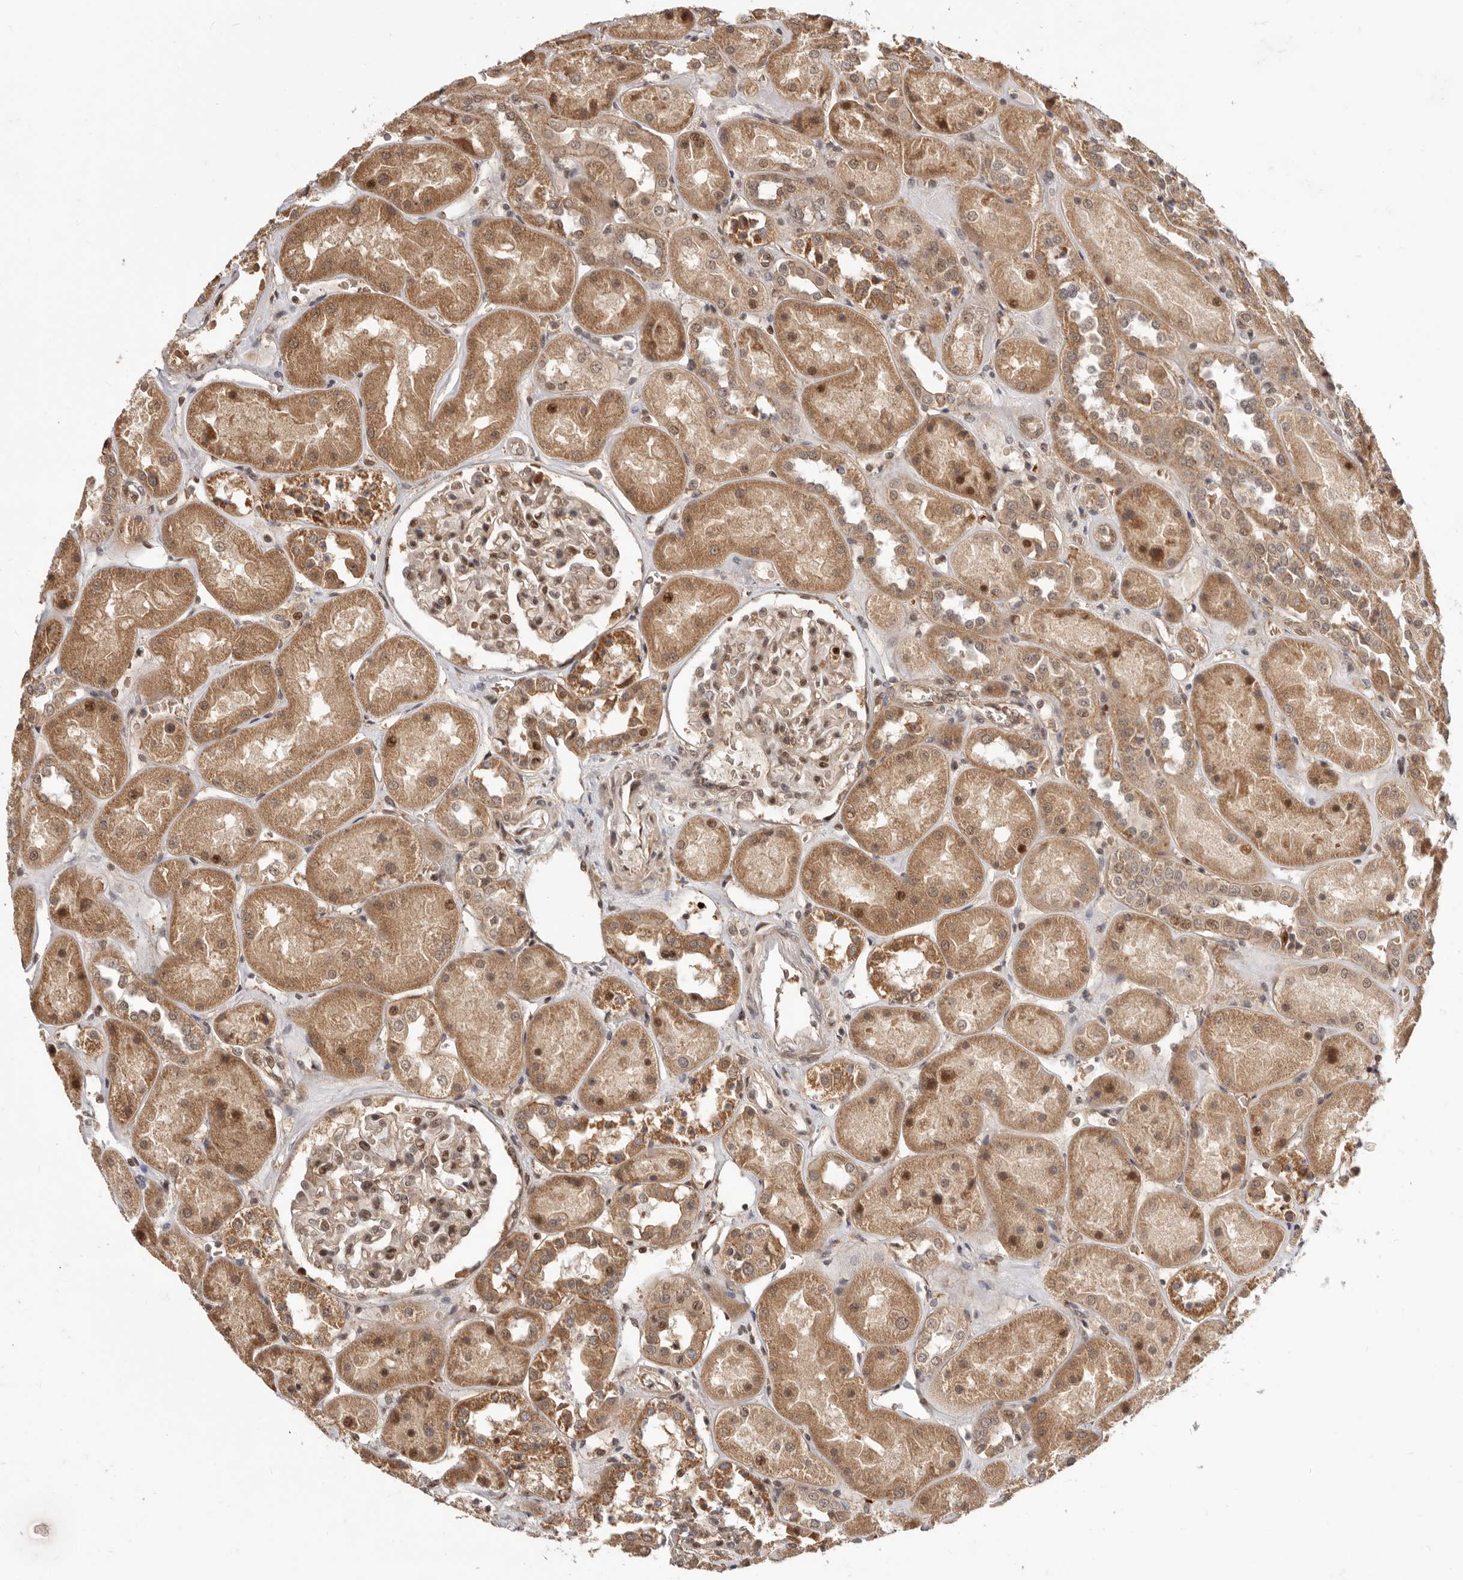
{"staining": {"intensity": "moderate", "quantity": ">75%", "location": "nuclear"}, "tissue": "kidney", "cell_type": "Cells in glomeruli", "image_type": "normal", "snomed": [{"axis": "morphology", "description": "Normal tissue, NOS"}, {"axis": "topography", "description": "Kidney"}], "caption": "A medium amount of moderate nuclear expression is present in approximately >75% of cells in glomeruli in normal kidney. (IHC, brightfield microscopy, high magnification).", "gene": "NCOA3", "patient": {"sex": "male", "age": 70}}